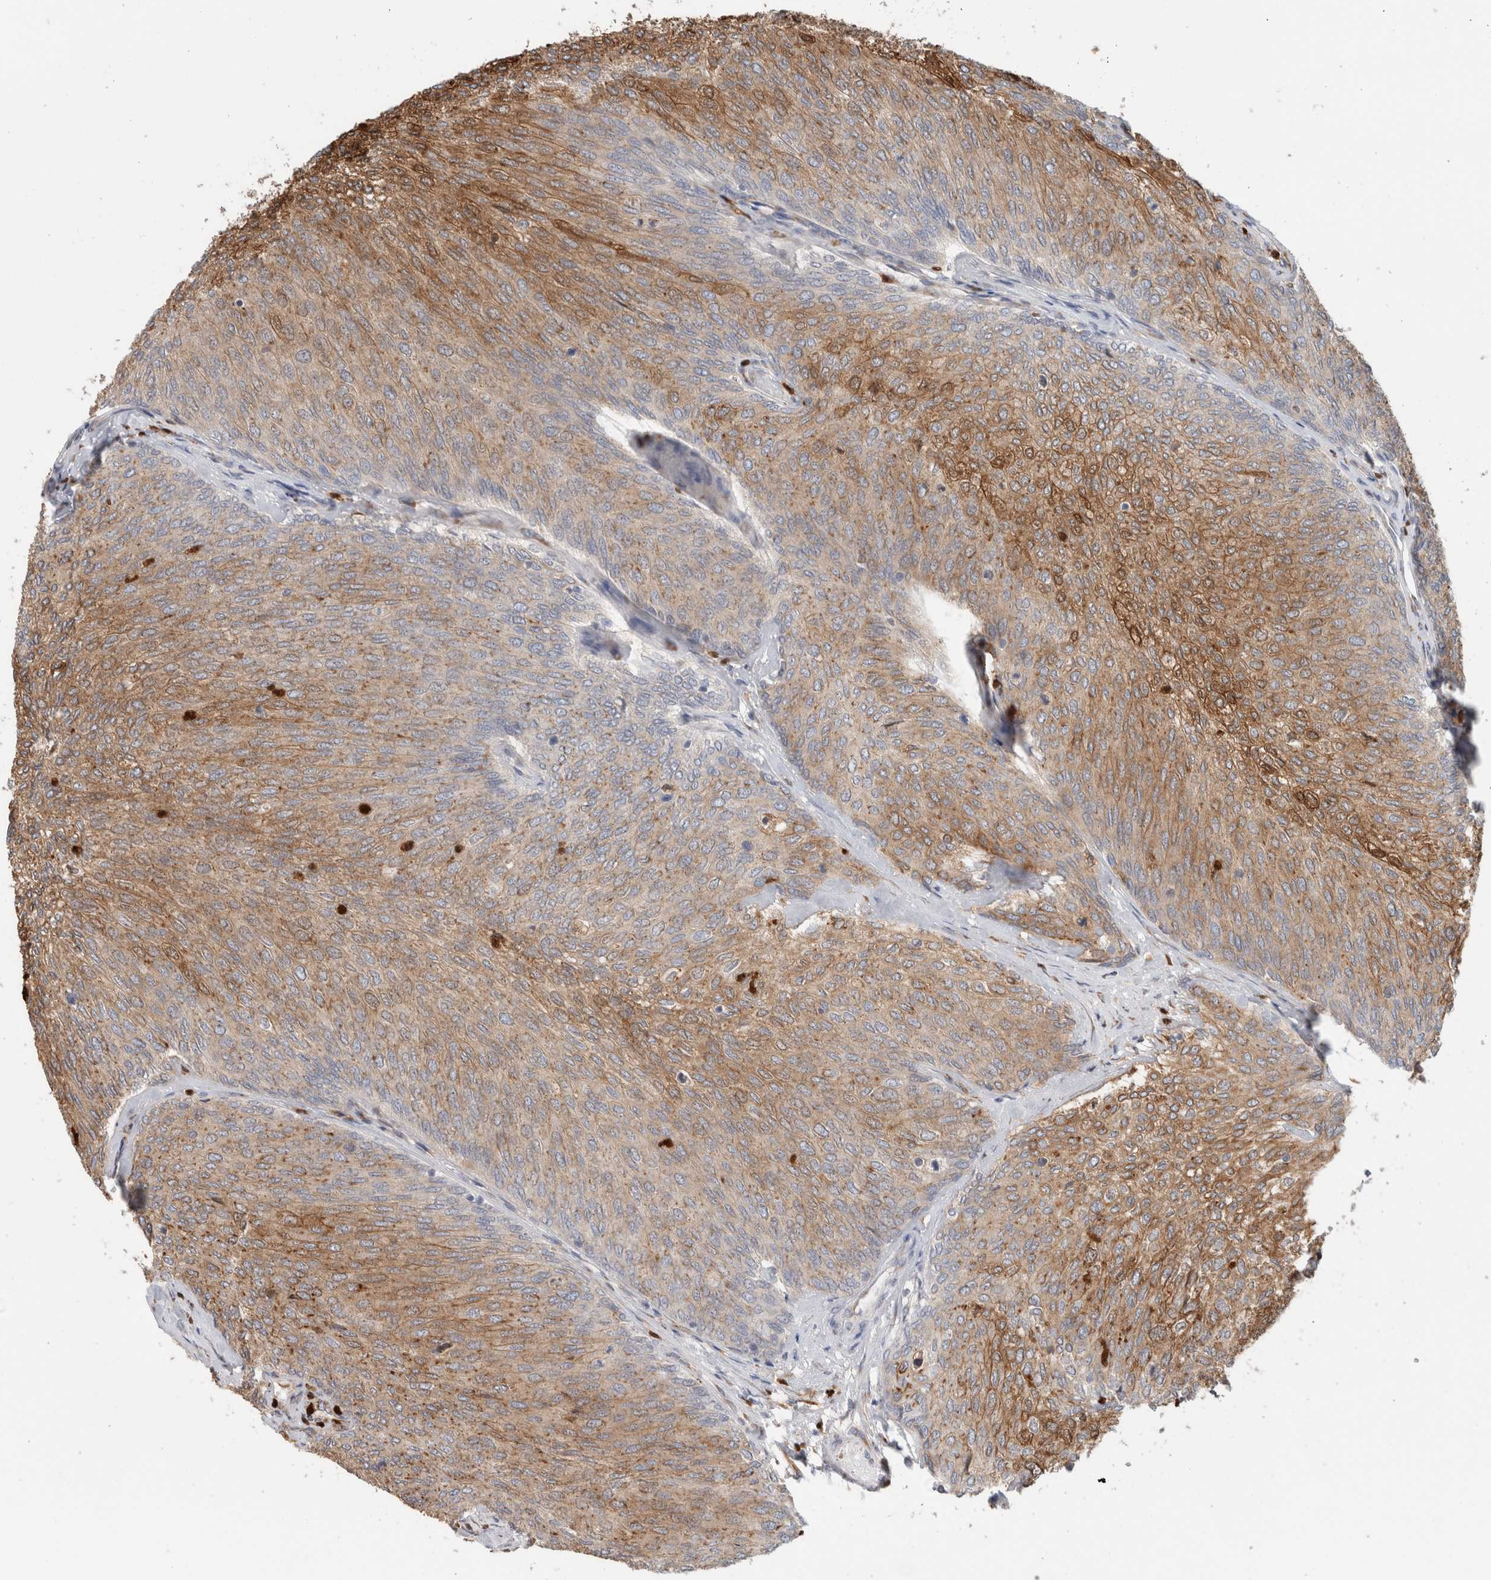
{"staining": {"intensity": "moderate", "quantity": "25%-75%", "location": "cytoplasmic/membranous"}, "tissue": "urothelial cancer", "cell_type": "Tumor cells", "image_type": "cancer", "snomed": [{"axis": "morphology", "description": "Urothelial carcinoma, Low grade"}, {"axis": "topography", "description": "Urinary bladder"}], "caption": "Urothelial cancer stained with a brown dye exhibits moderate cytoplasmic/membranous positive staining in approximately 25%-75% of tumor cells.", "gene": "P4HA1", "patient": {"sex": "female", "age": 79}}